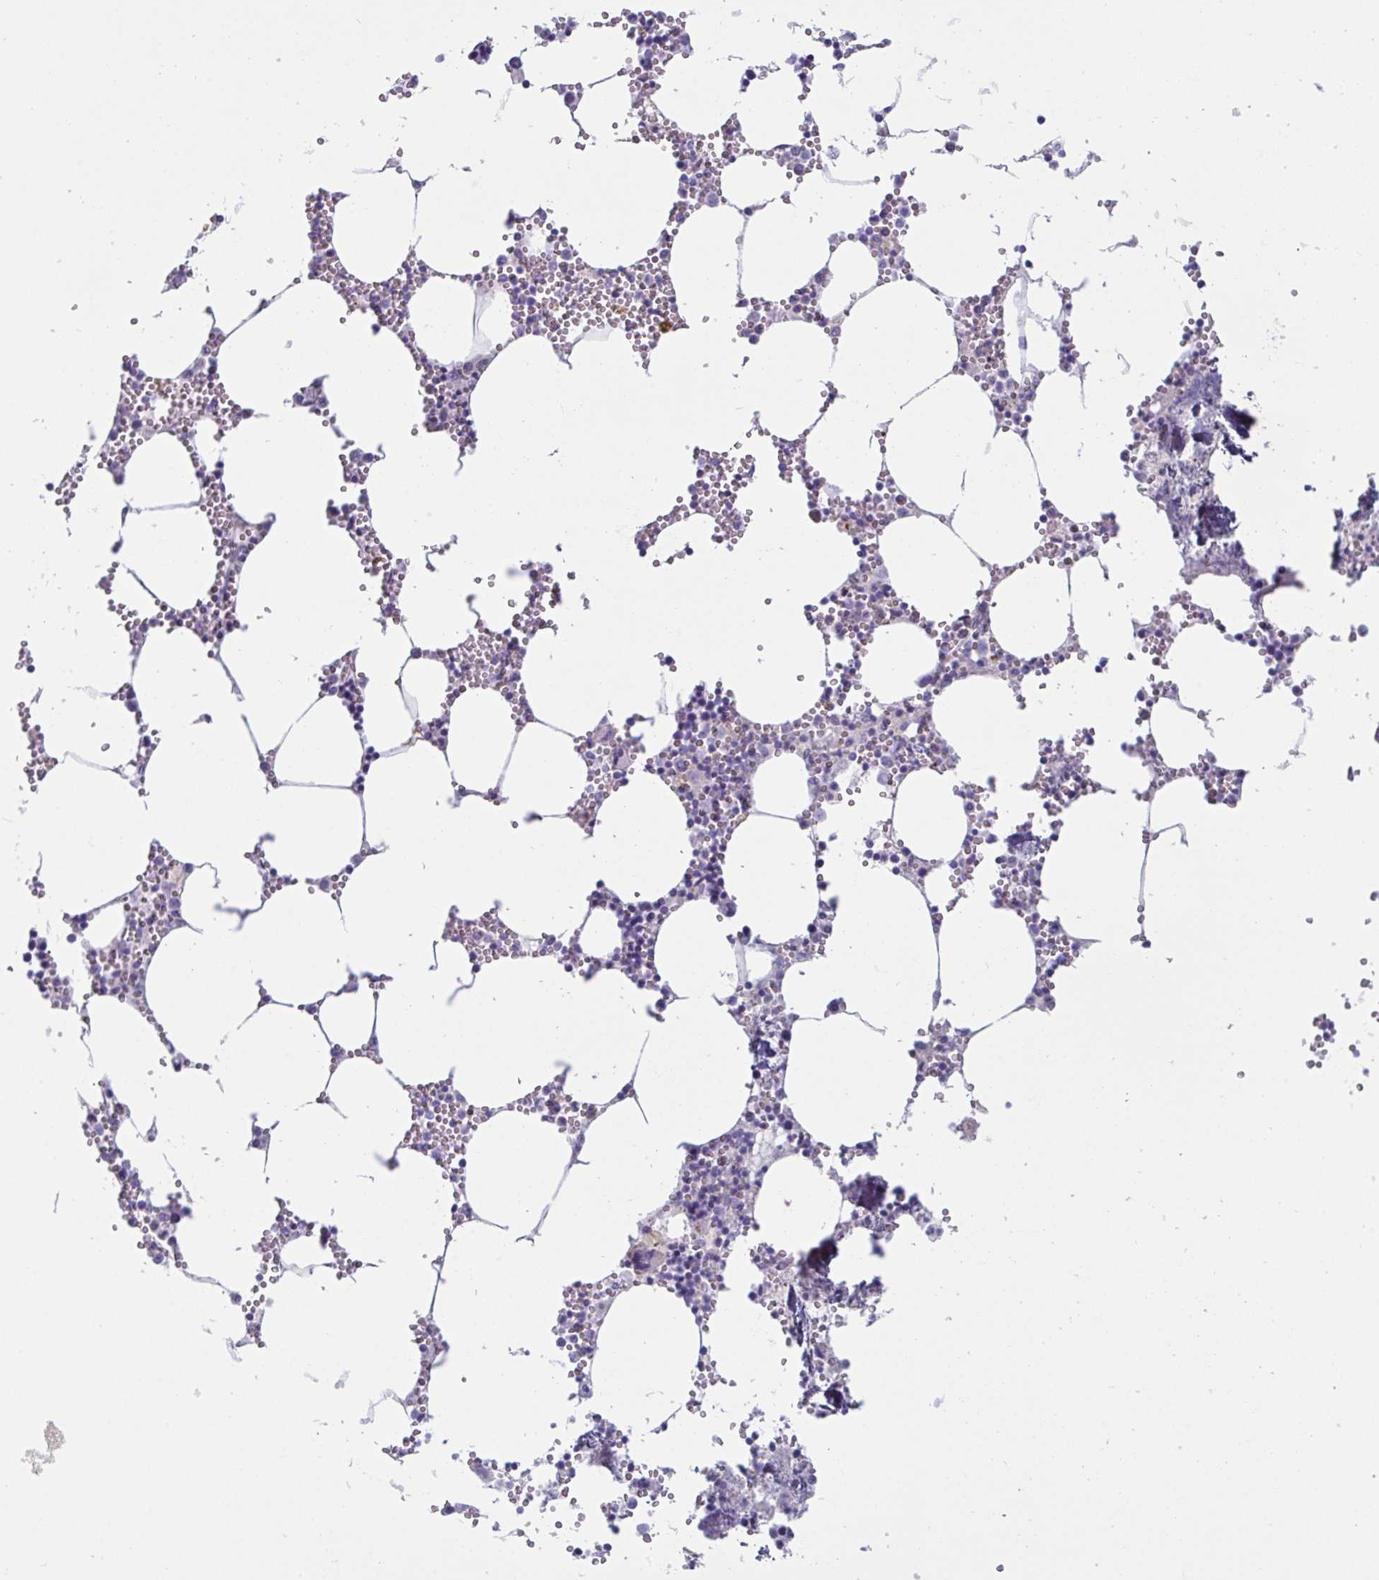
{"staining": {"intensity": "negative", "quantity": "none", "location": "none"}, "tissue": "bone marrow", "cell_type": "Hematopoietic cells", "image_type": "normal", "snomed": [{"axis": "morphology", "description": "Normal tissue, NOS"}, {"axis": "topography", "description": "Bone marrow"}], "caption": "Bone marrow stained for a protein using immunohistochemistry displays no expression hematopoietic cells.", "gene": "OR5P3", "patient": {"sex": "male", "age": 54}}